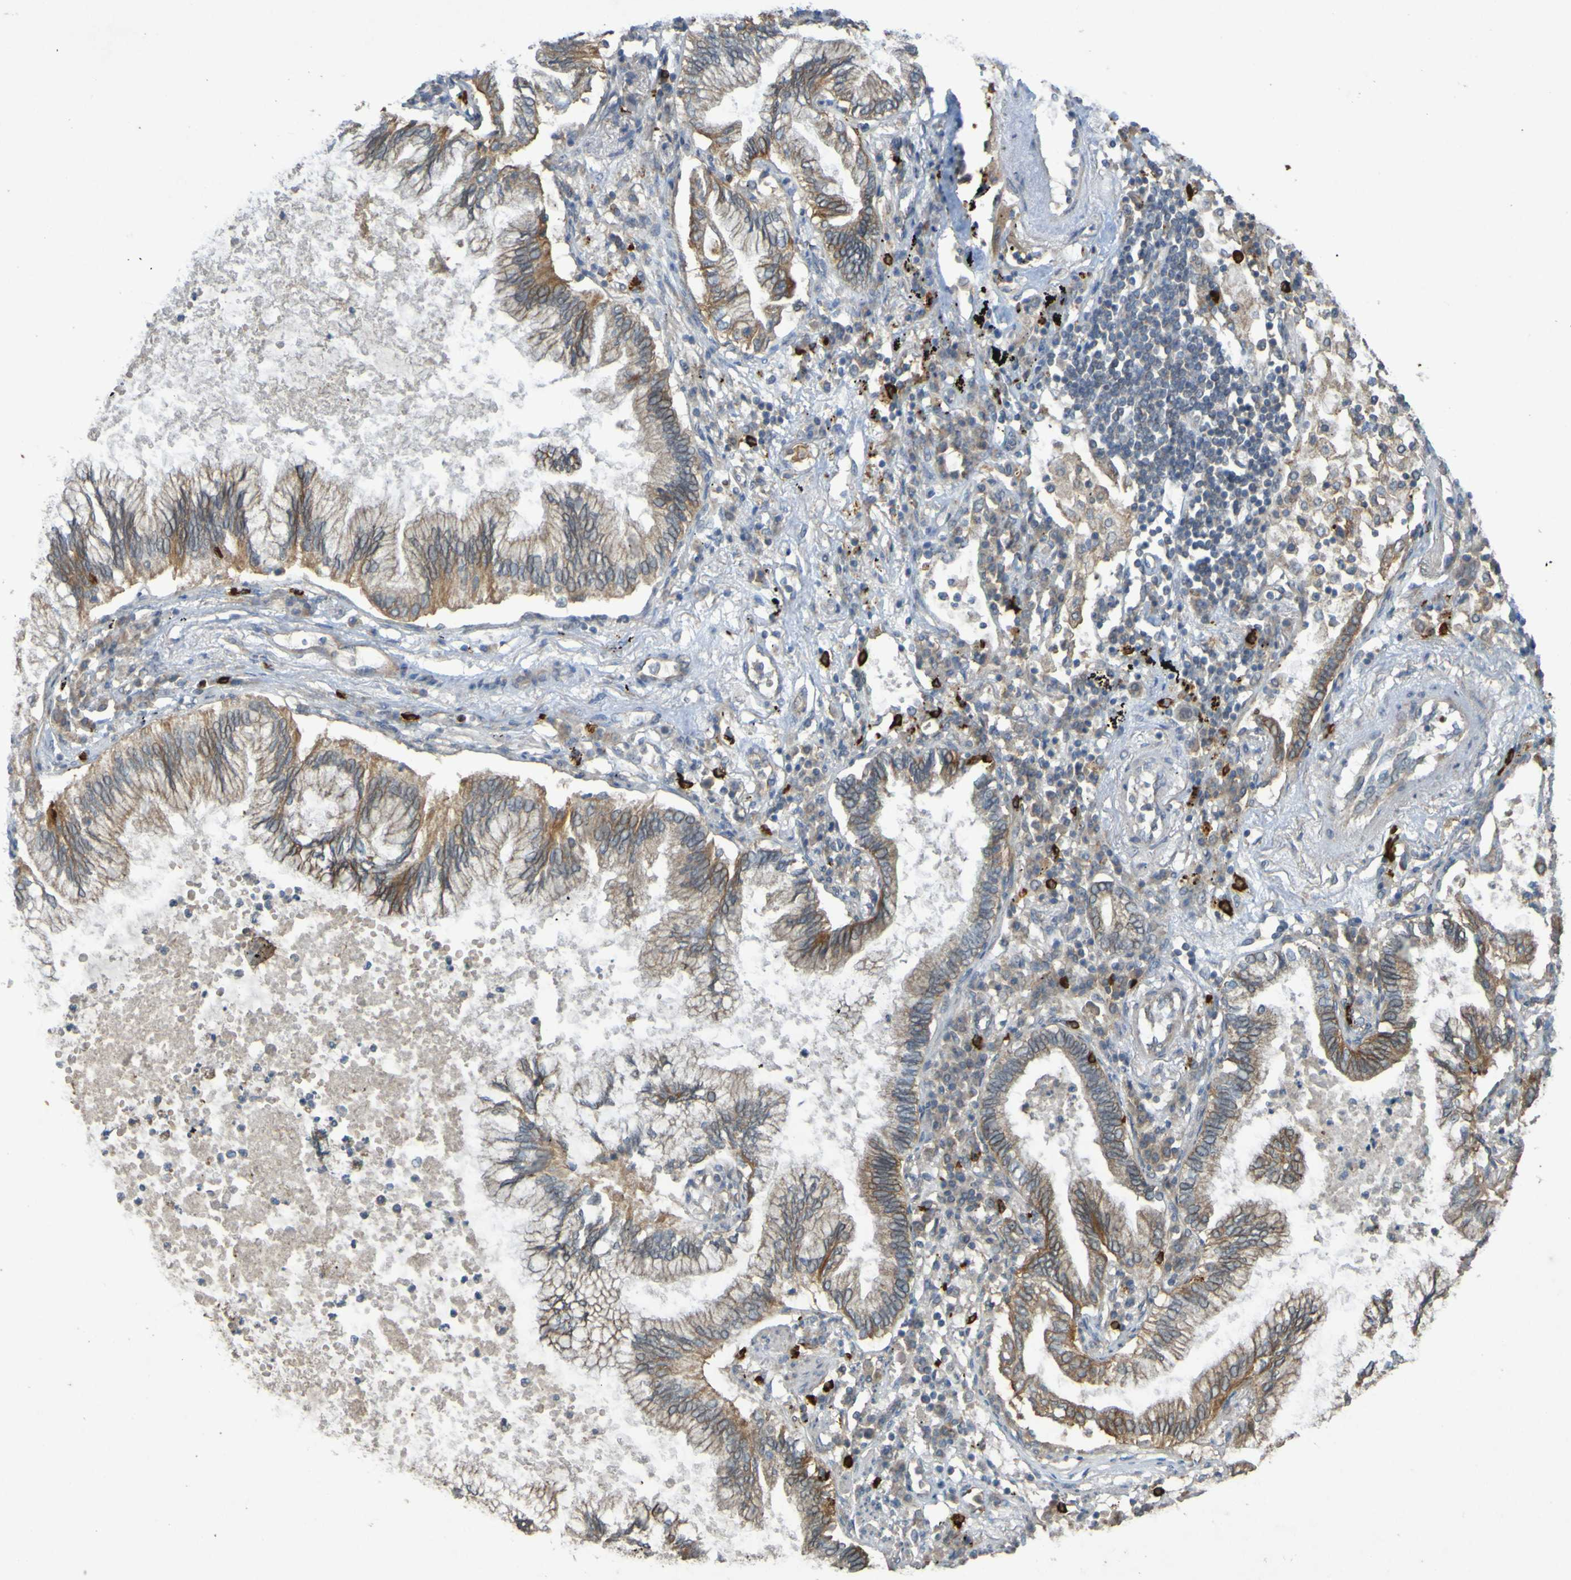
{"staining": {"intensity": "moderate", "quantity": ">75%", "location": "cytoplasmic/membranous"}, "tissue": "lung cancer", "cell_type": "Tumor cells", "image_type": "cancer", "snomed": [{"axis": "morphology", "description": "Normal tissue, NOS"}, {"axis": "morphology", "description": "Adenocarcinoma, NOS"}, {"axis": "topography", "description": "Bronchus"}, {"axis": "topography", "description": "Lung"}], "caption": "Lung cancer (adenocarcinoma) stained with IHC shows moderate cytoplasmic/membranous staining in approximately >75% of tumor cells.", "gene": "B3GAT2", "patient": {"sex": "female", "age": 70}}